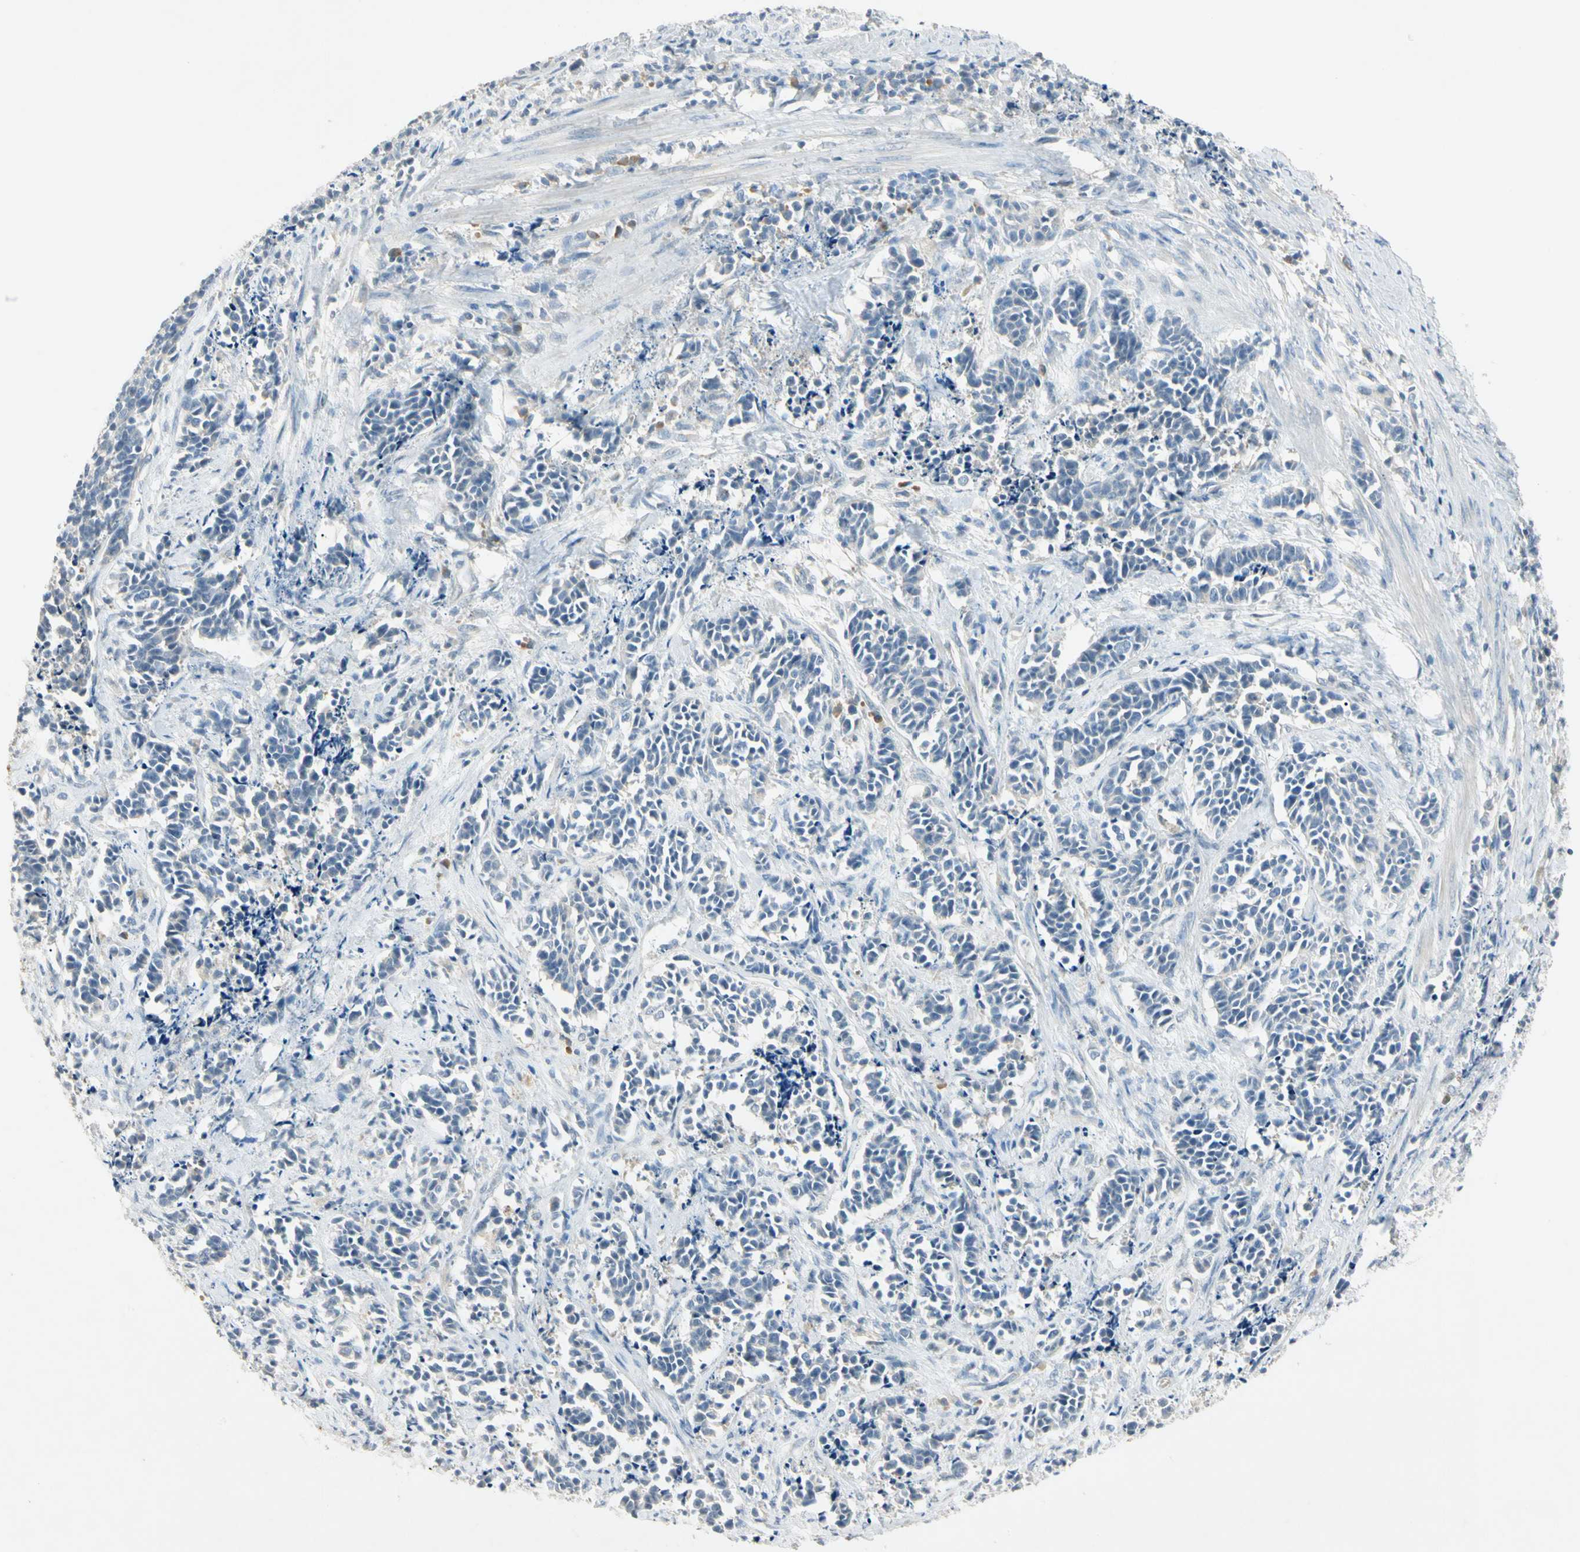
{"staining": {"intensity": "negative", "quantity": "none", "location": "none"}, "tissue": "cervical cancer", "cell_type": "Tumor cells", "image_type": "cancer", "snomed": [{"axis": "morphology", "description": "Squamous cell carcinoma, NOS"}, {"axis": "topography", "description": "Cervix"}], "caption": "Immunohistochemistry histopathology image of neoplastic tissue: human cervical squamous cell carcinoma stained with DAB reveals no significant protein staining in tumor cells.", "gene": "PRSS21", "patient": {"sex": "female", "age": 35}}